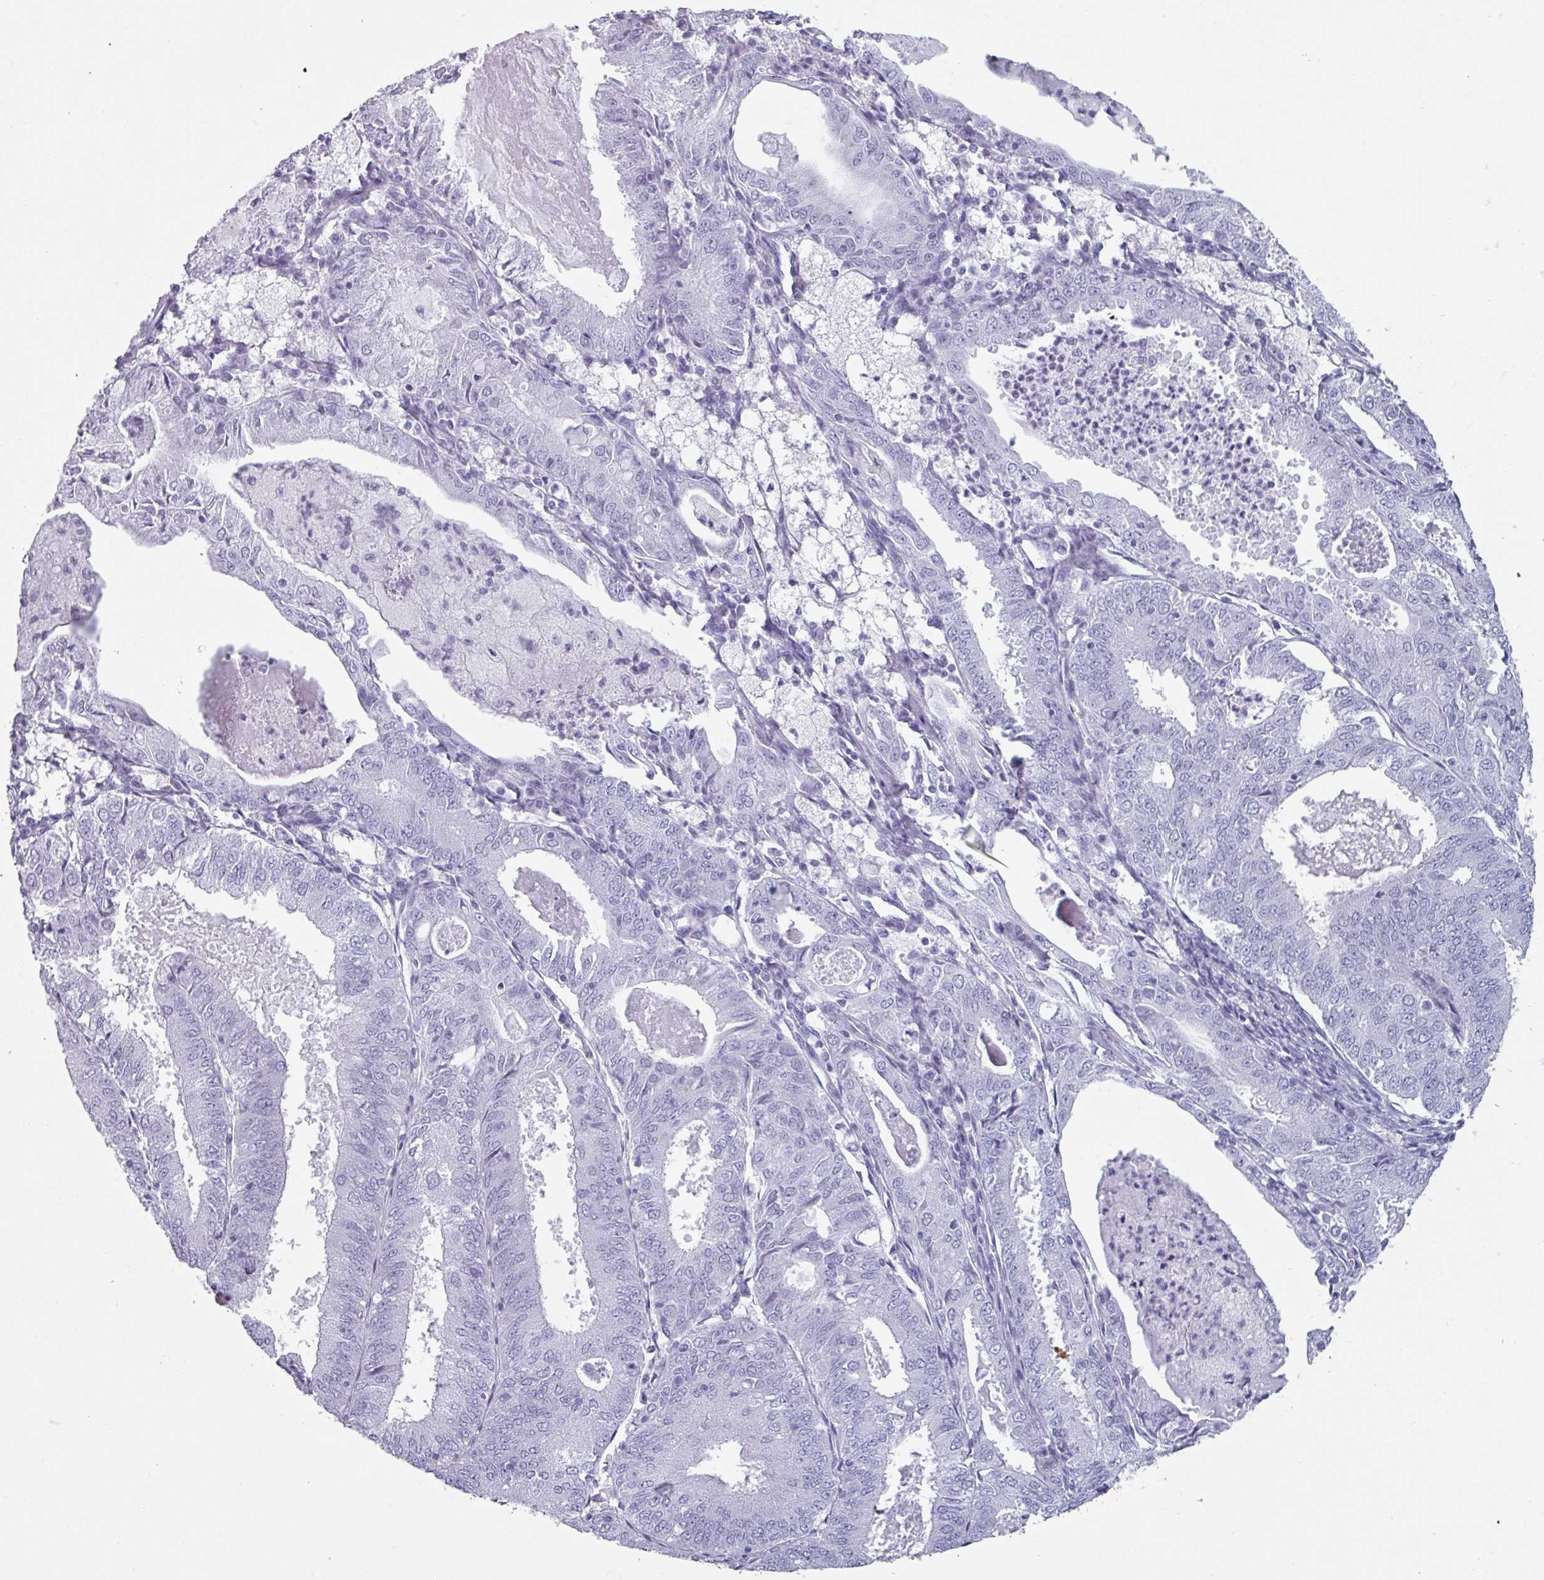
{"staining": {"intensity": "negative", "quantity": "none", "location": "none"}, "tissue": "endometrial cancer", "cell_type": "Tumor cells", "image_type": "cancer", "snomed": [{"axis": "morphology", "description": "Adenocarcinoma, NOS"}, {"axis": "topography", "description": "Endometrium"}], "caption": "Immunohistochemistry (IHC) of human endometrial cancer displays no staining in tumor cells.", "gene": "SLC35G2", "patient": {"sex": "female", "age": 57}}